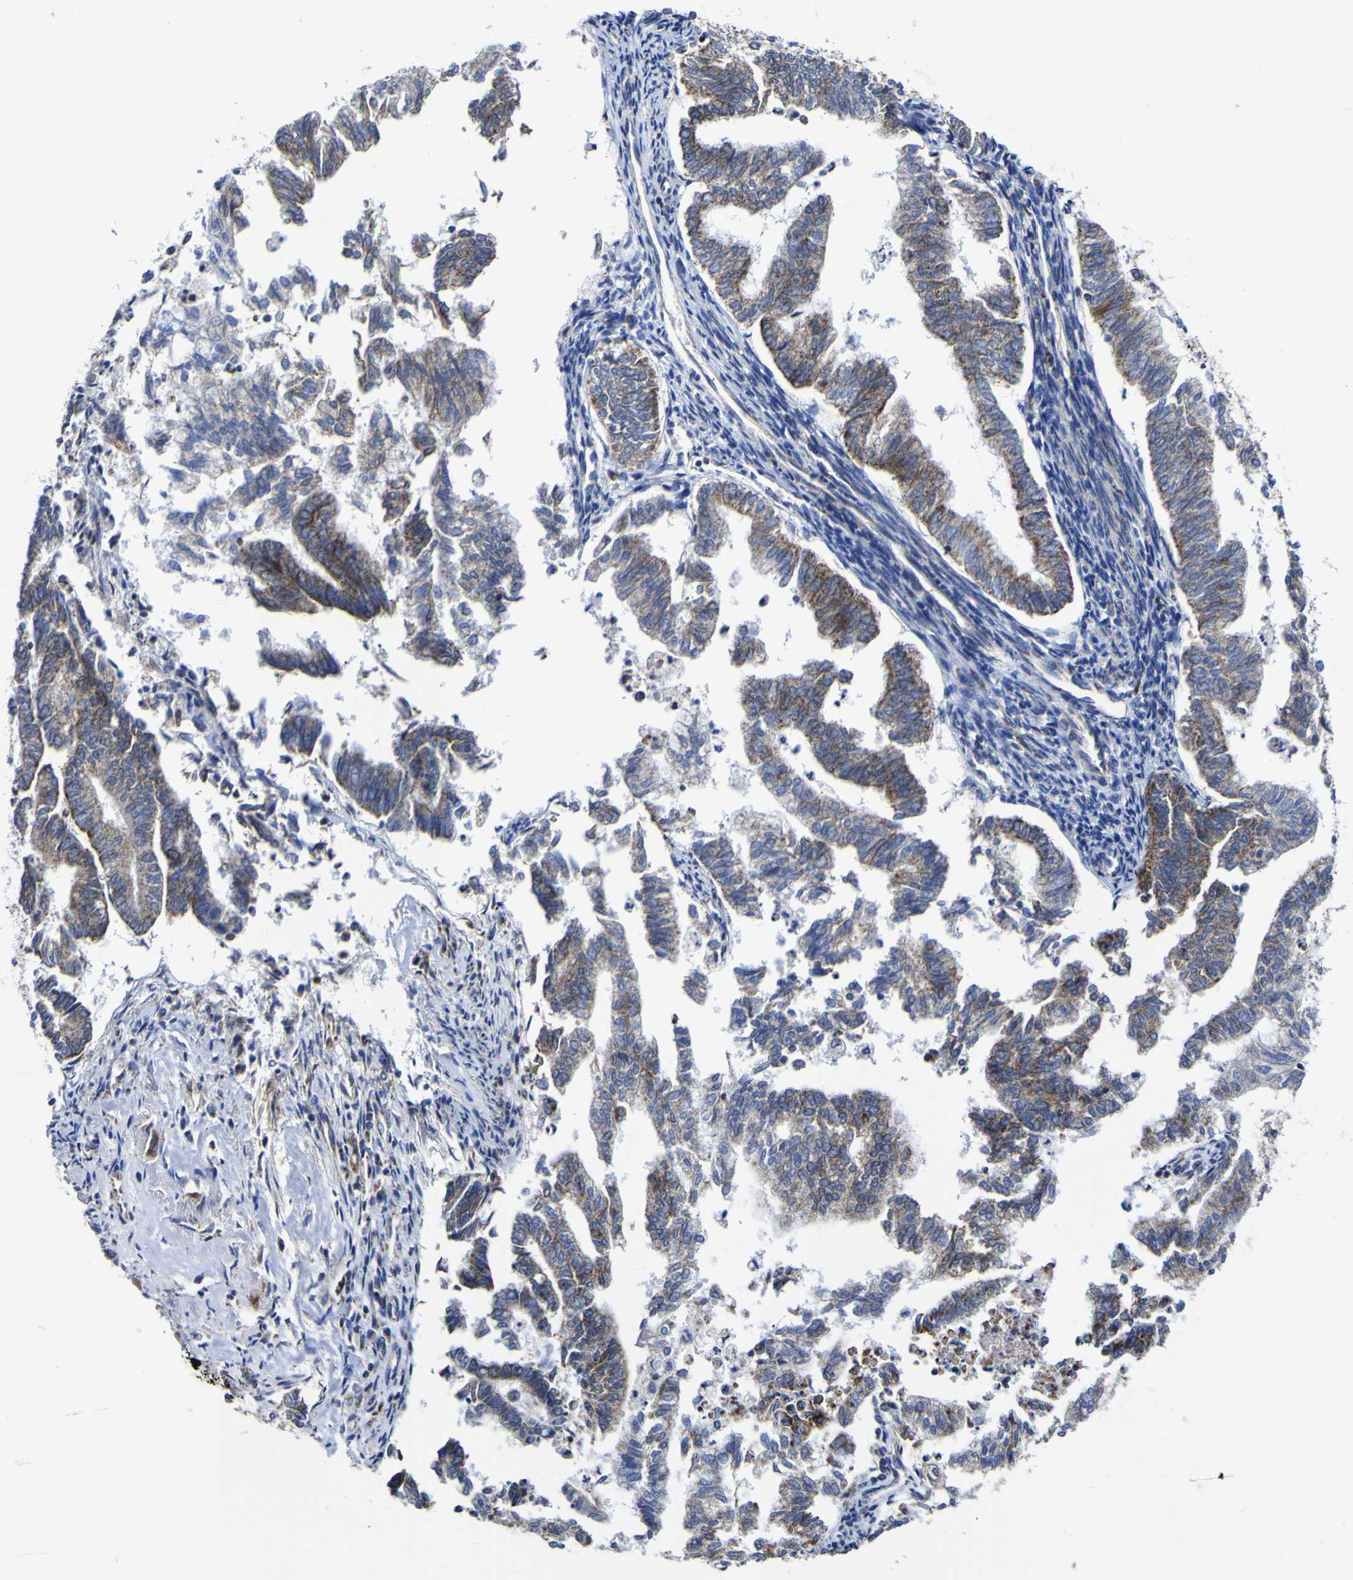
{"staining": {"intensity": "moderate", "quantity": ">75%", "location": "cytoplasmic/membranous"}, "tissue": "endometrial cancer", "cell_type": "Tumor cells", "image_type": "cancer", "snomed": [{"axis": "morphology", "description": "Necrosis, NOS"}, {"axis": "morphology", "description": "Adenocarcinoma, NOS"}, {"axis": "topography", "description": "Endometrium"}], "caption": "Approximately >75% of tumor cells in endometrial cancer reveal moderate cytoplasmic/membranous protein positivity as visualized by brown immunohistochemical staining.", "gene": "CCDC90B", "patient": {"sex": "female", "age": 79}}